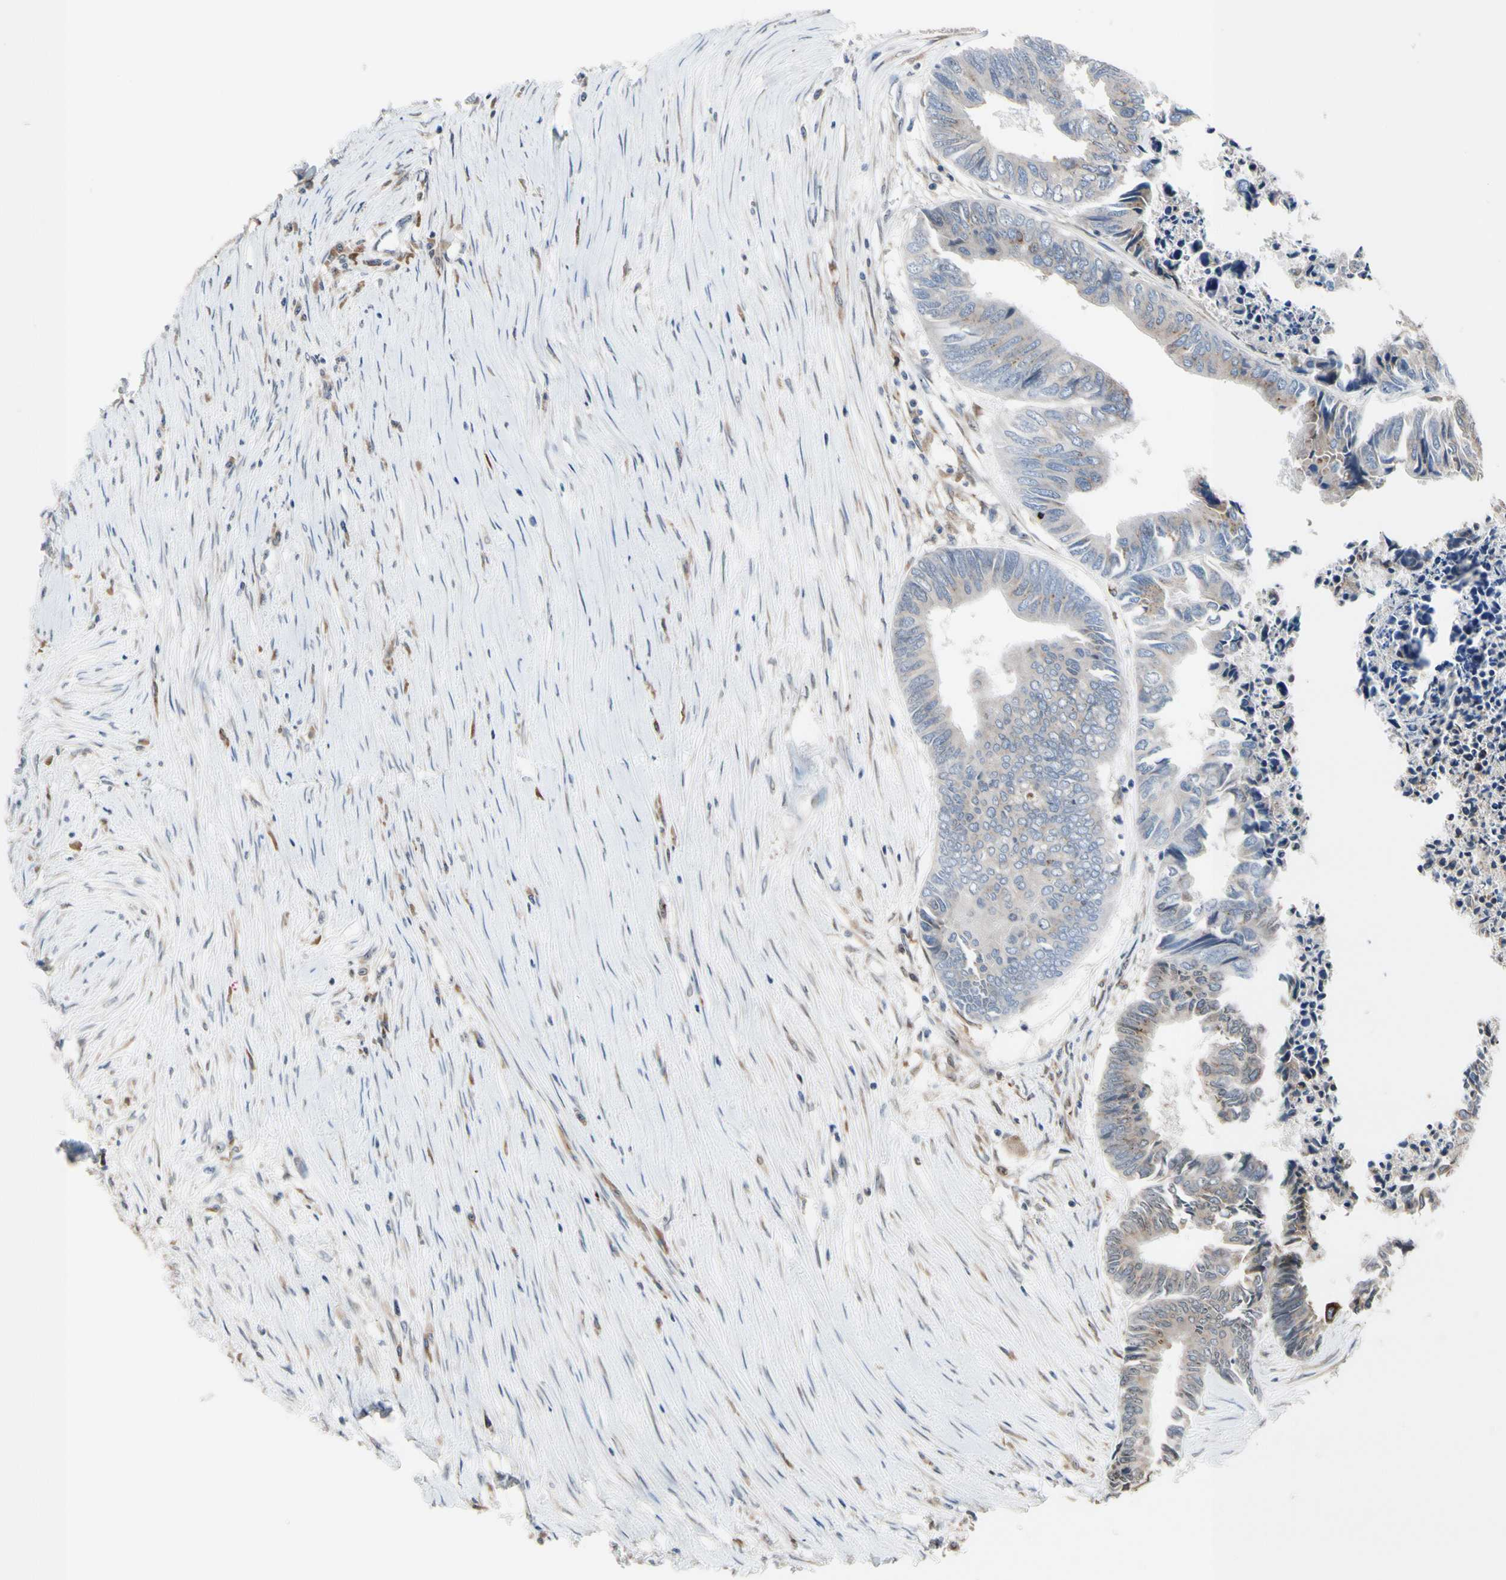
{"staining": {"intensity": "weak", "quantity": ">75%", "location": "cytoplasmic/membranous"}, "tissue": "colorectal cancer", "cell_type": "Tumor cells", "image_type": "cancer", "snomed": [{"axis": "morphology", "description": "Adenocarcinoma, NOS"}, {"axis": "topography", "description": "Rectum"}], "caption": "Tumor cells display low levels of weak cytoplasmic/membranous staining in approximately >75% of cells in human adenocarcinoma (colorectal).", "gene": "TMED7", "patient": {"sex": "male", "age": 63}}